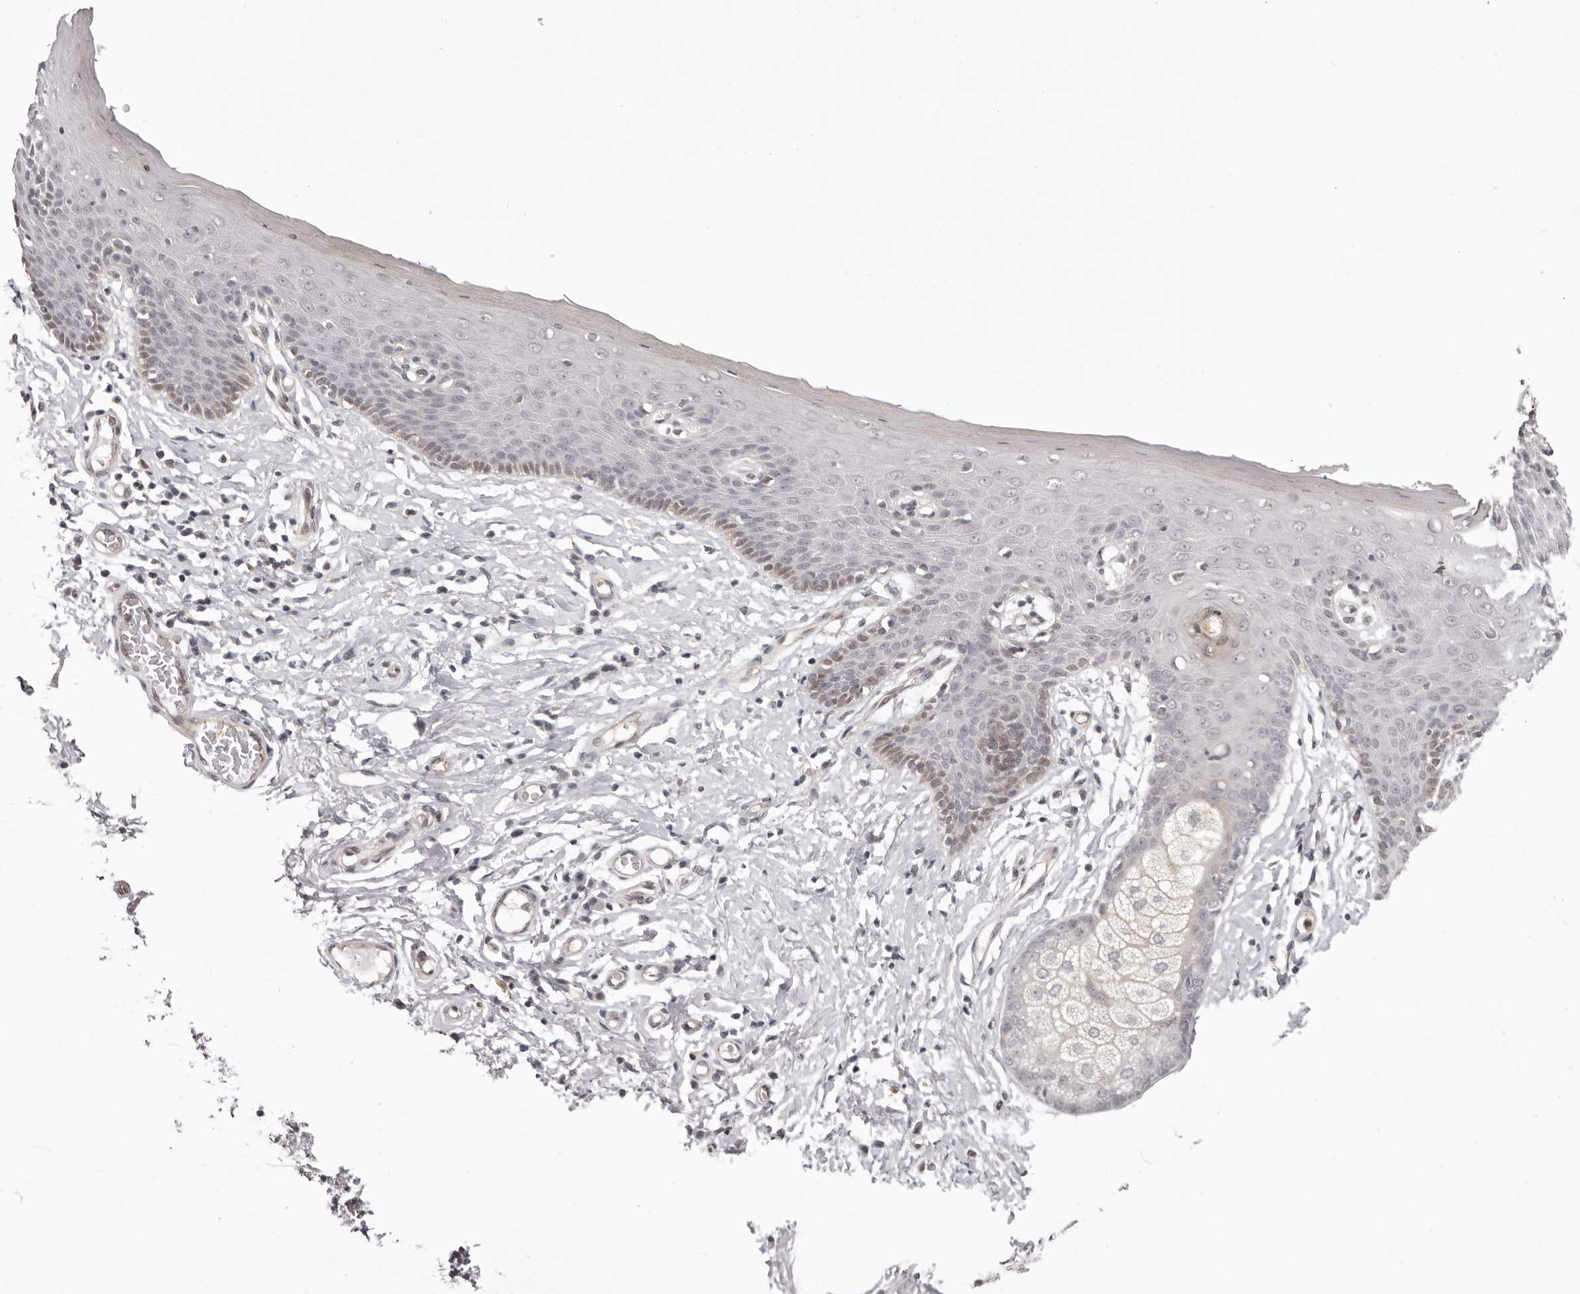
{"staining": {"intensity": "weak", "quantity": "<25%", "location": "cytoplasmic/membranous"}, "tissue": "skin", "cell_type": "Epidermal cells", "image_type": "normal", "snomed": [{"axis": "morphology", "description": "Normal tissue, NOS"}, {"axis": "topography", "description": "Vulva"}], "caption": "High magnification brightfield microscopy of normal skin stained with DAB (brown) and counterstained with hematoxylin (blue): epidermal cells show no significant expression. (Stains: DAB (3,3'-diaminobenzidine) immunohistochemistry (IHC) with hematoxylin counter stain, Microscopy: brightfield microscopy at high magnification).", "gene": "RNF2", "patient": {"sex": "female", "age": 66}}